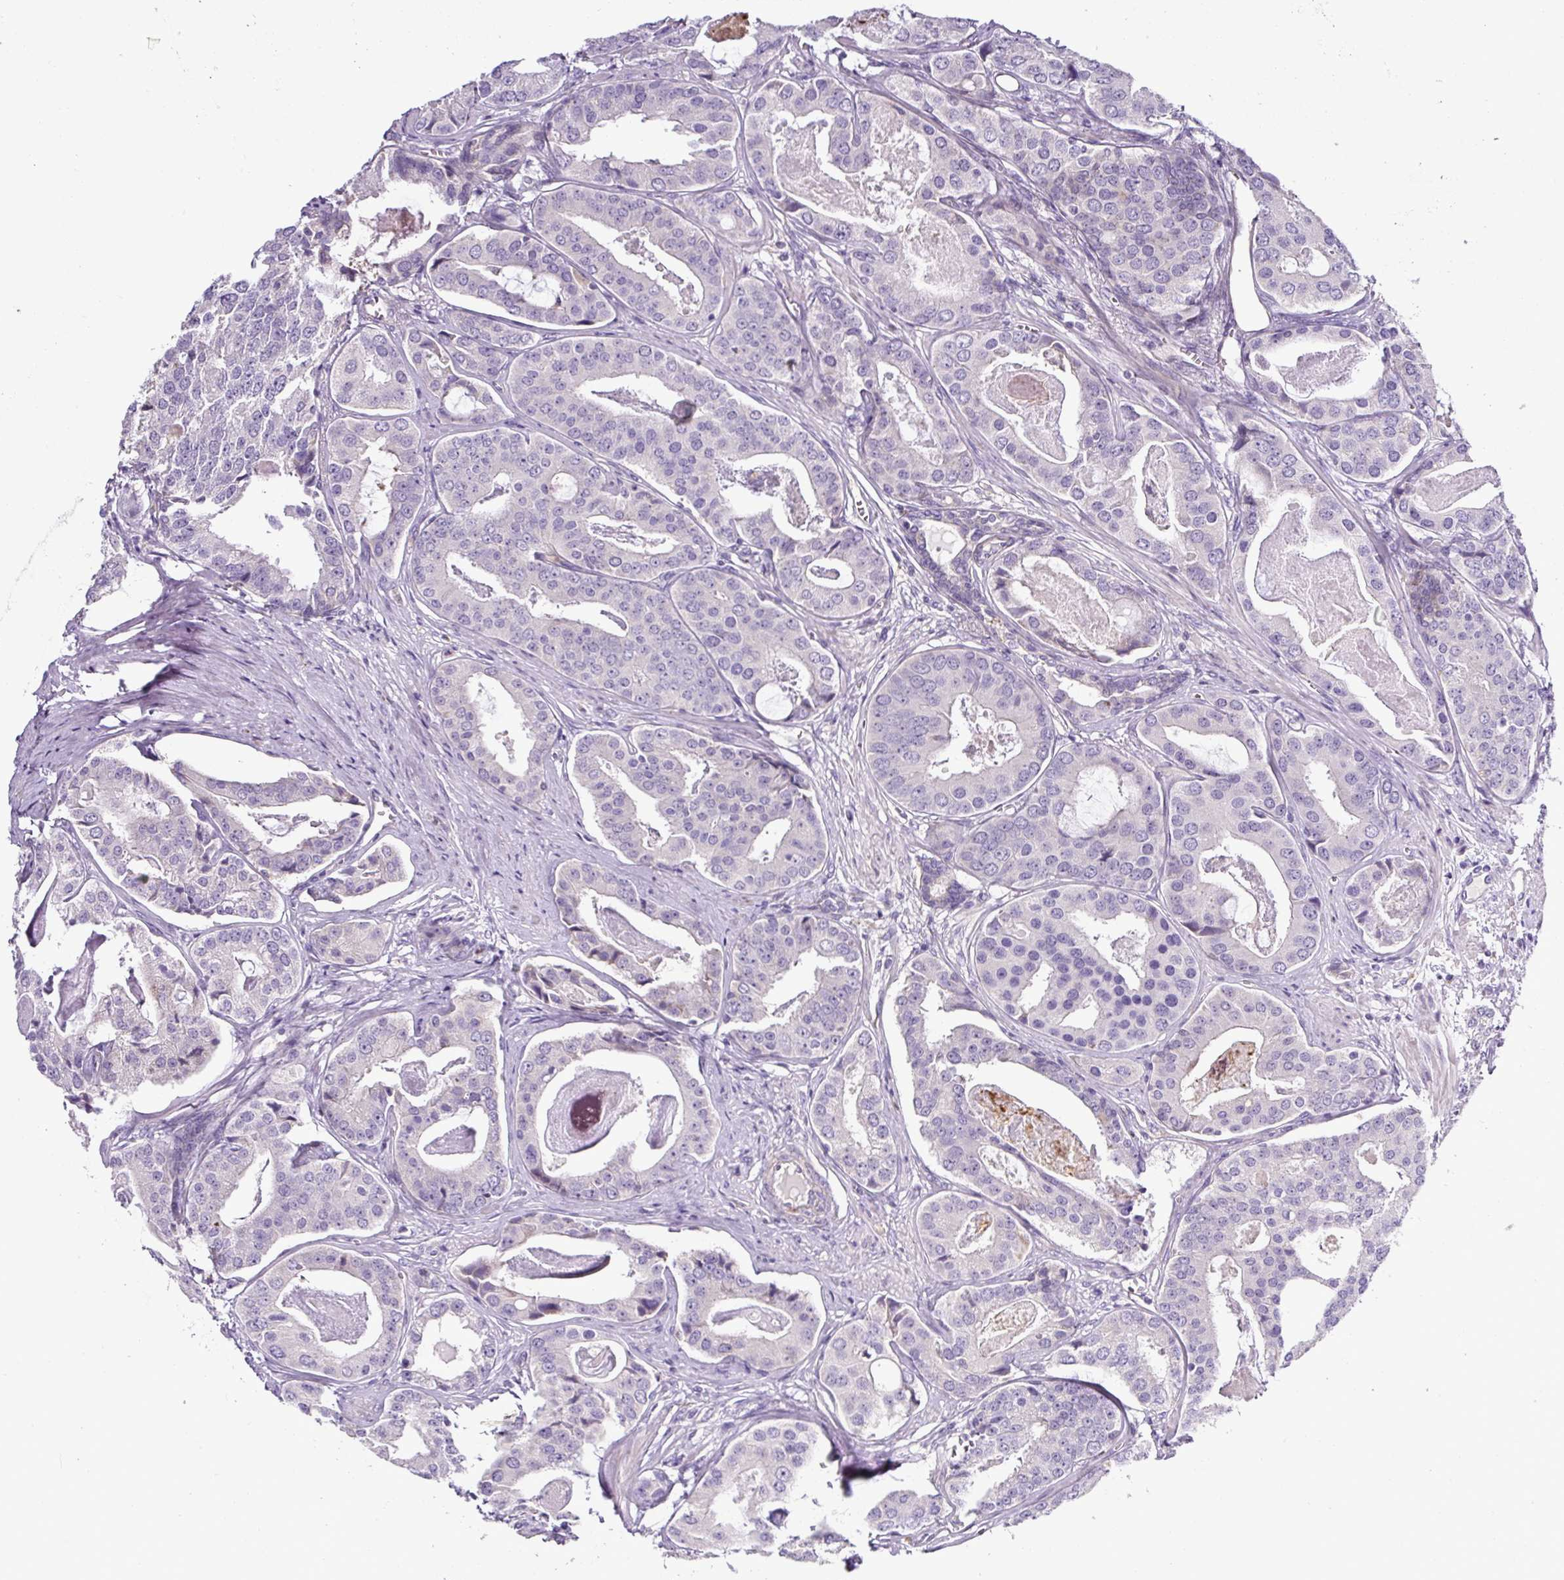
{"staining": {"intensity": "negative", "quantity": "none", "location": "none"}, "tissue": "prostate cancer", "cell_type": "Tumor cells", "image_type": "cancer", "snomed": [{"axis": "morphology", "description": "Adenocarcinoma, High grade"}, {"axis": "topography", "description": "Prostate"}], "caption": "Immunohistochemistry (IHC) histopathology image of neoplastic tissue: human high-grade adenocarcinoma (prostate) stained with DAB (3,3'-diaminobenzidine) shows no significant protein positivity in tumor cells.", "gene": "HPS4", "patient": {"sex": "male", "age": 71}}